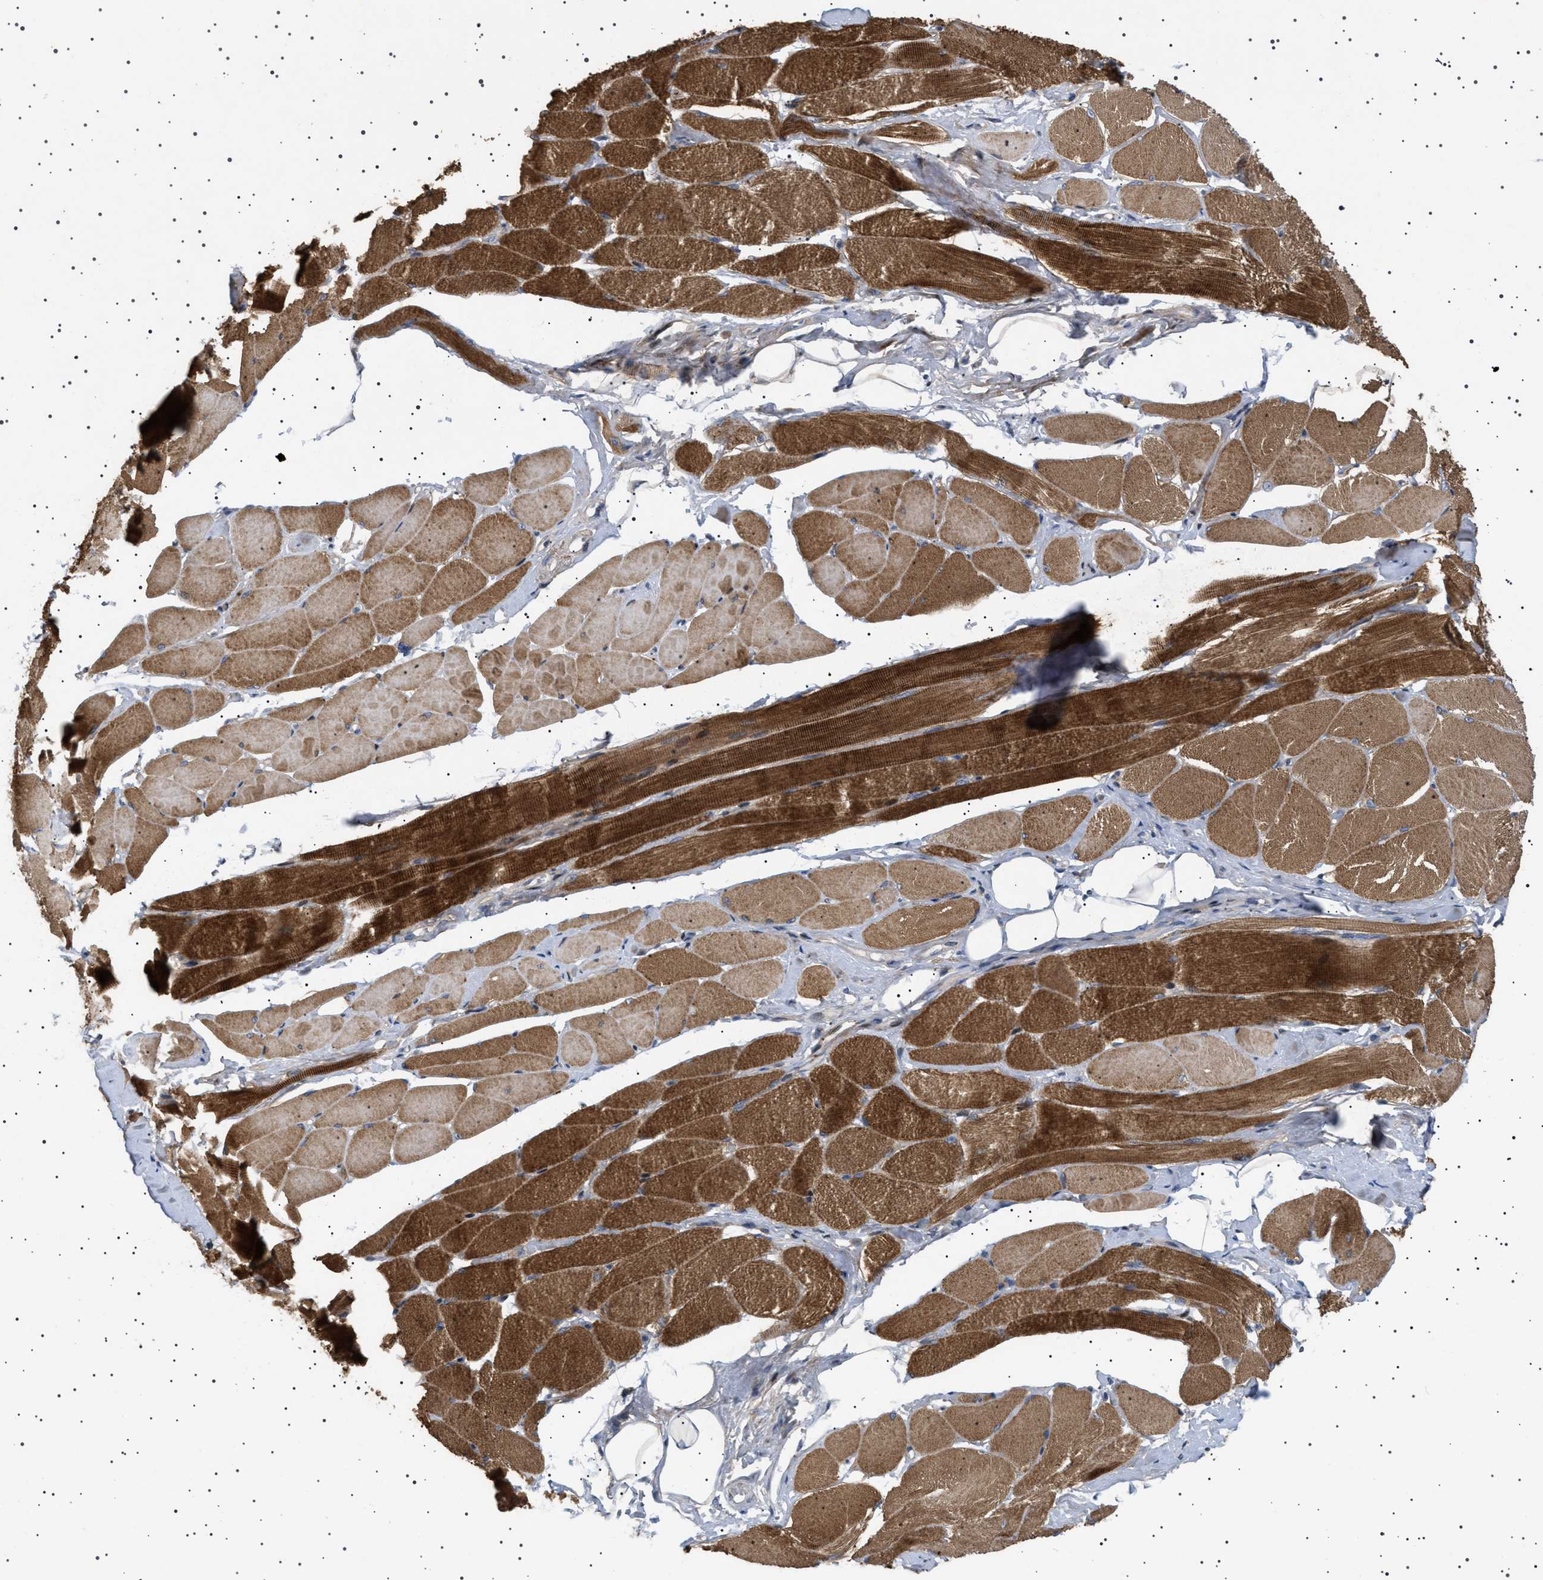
{"staining": {"intensity": "strong", "quantity": ">75%", "location": "cytoplasmic/membranous"}, "tissue": "skeletal muscle", "cell_type": "Myocytes", "image_type": "normal", "snomed": [{"axis": "morphology", "description": "Normal tissue, NOS"}, {"axis": "topography", "description": "Skeletal muscle"}, {"axis": "topography", "description": "Peripheral nerve tissue"}], "caption": "Brown immunohistochemical staining in unremarkable skeletal muscle shows strong cytoplasmic/membranous positivity in about >75% of myocytes. (DAB IHC with brightfield microscopy, high magnification).", "gene": "HTR1A", "patient": {"sex": "female", "age": 84}}